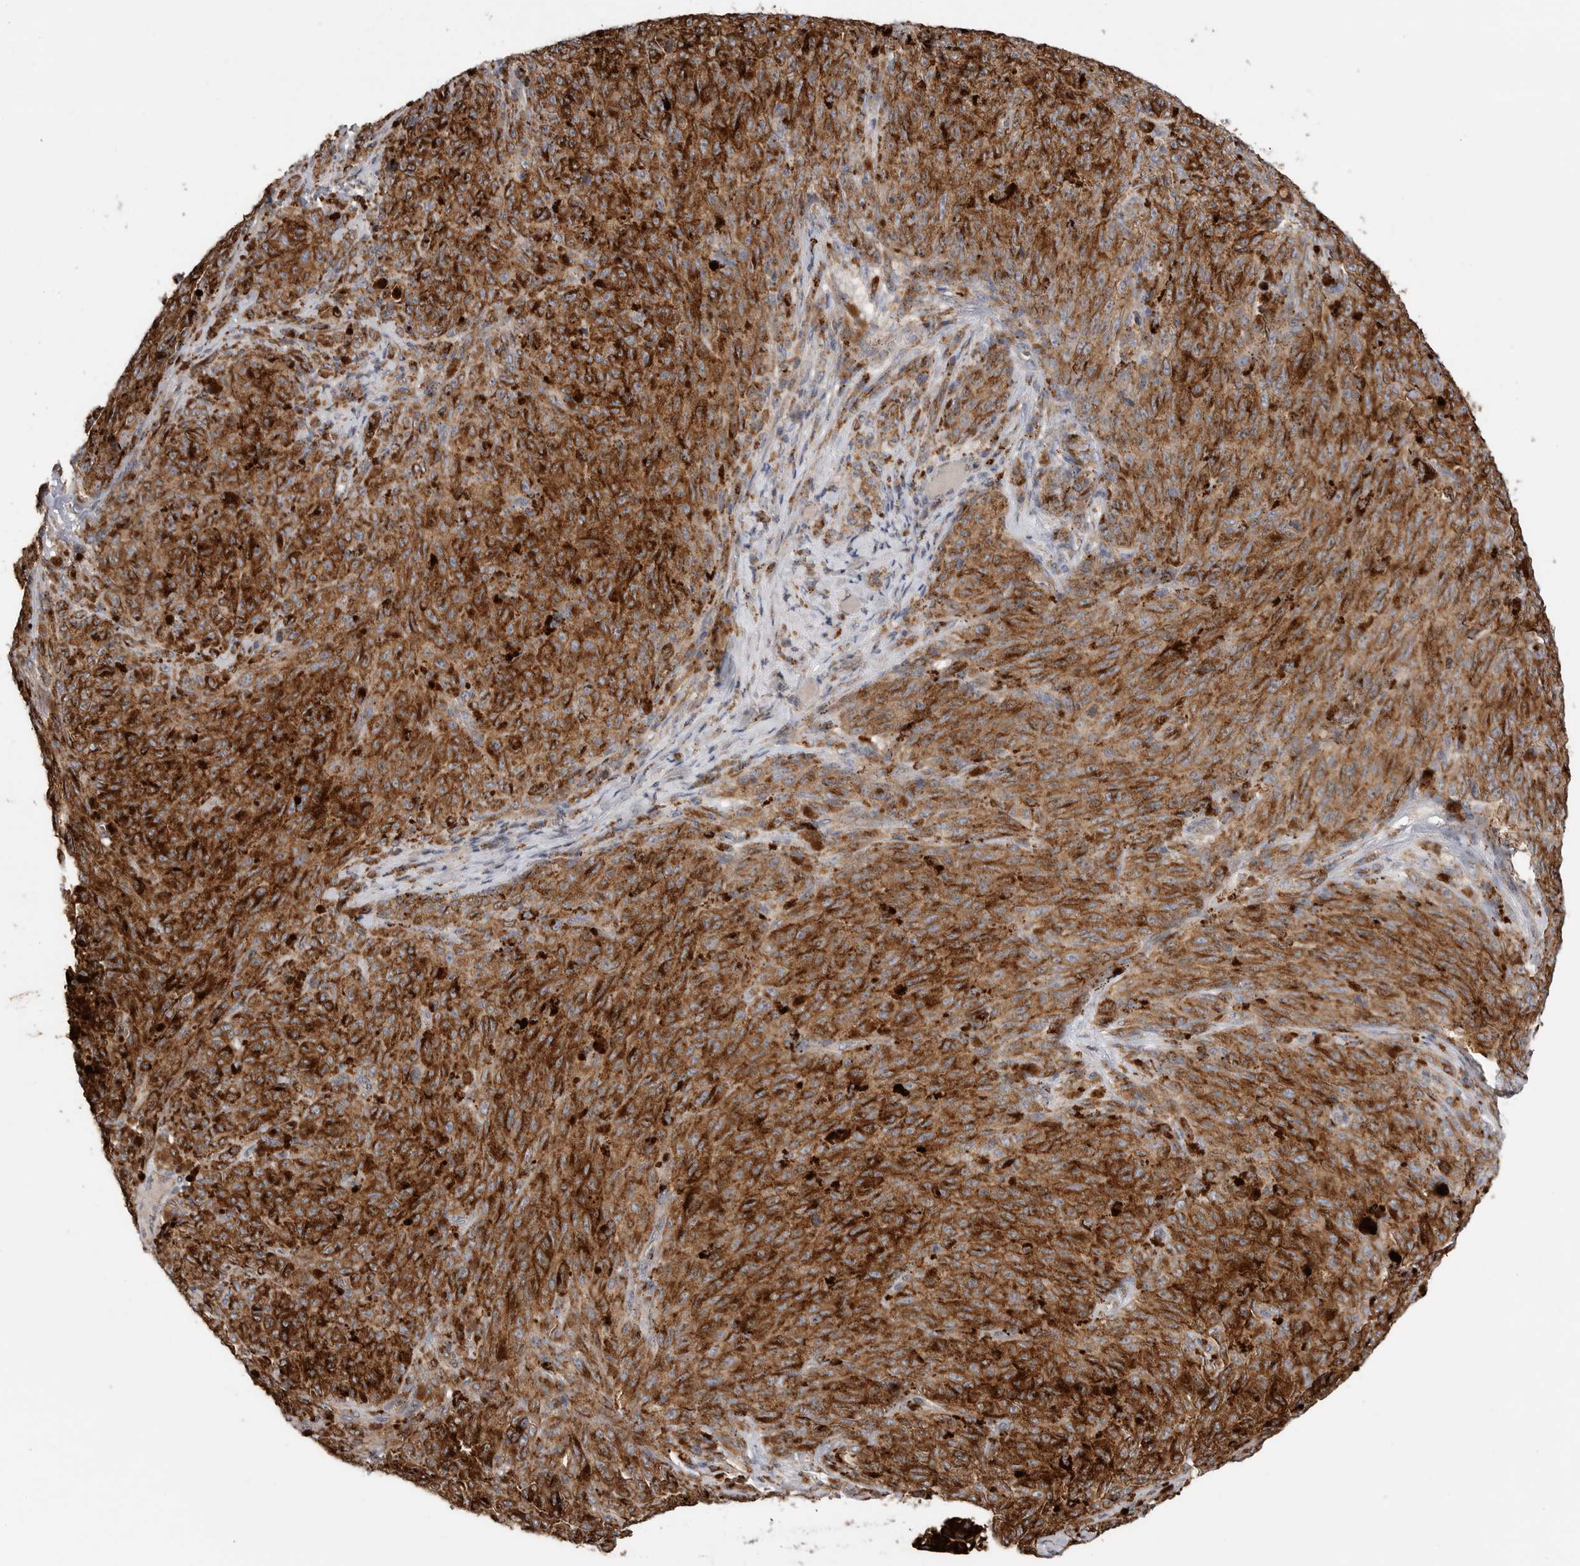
{"staining": {"intensity": "strong", "quantity": ">75%", "location": "cytoplasmic/membranous"}, "tissue": "melanoma", "cell_type": "Tumor cells", "image_type": "cancer", "snomed": [{"axis": "morphology", "description": "Malignant melanoma, NOS"}, {"axis": "topography", "description": "Skin"}], "caption": "Human melanoma stained for a protein (brown) exhibits strong cytoplasmic/membranous positive staining in about >75% of tumor cells.", "gene": "GALNS", "patient": {"sex": "female", "age": 82}}